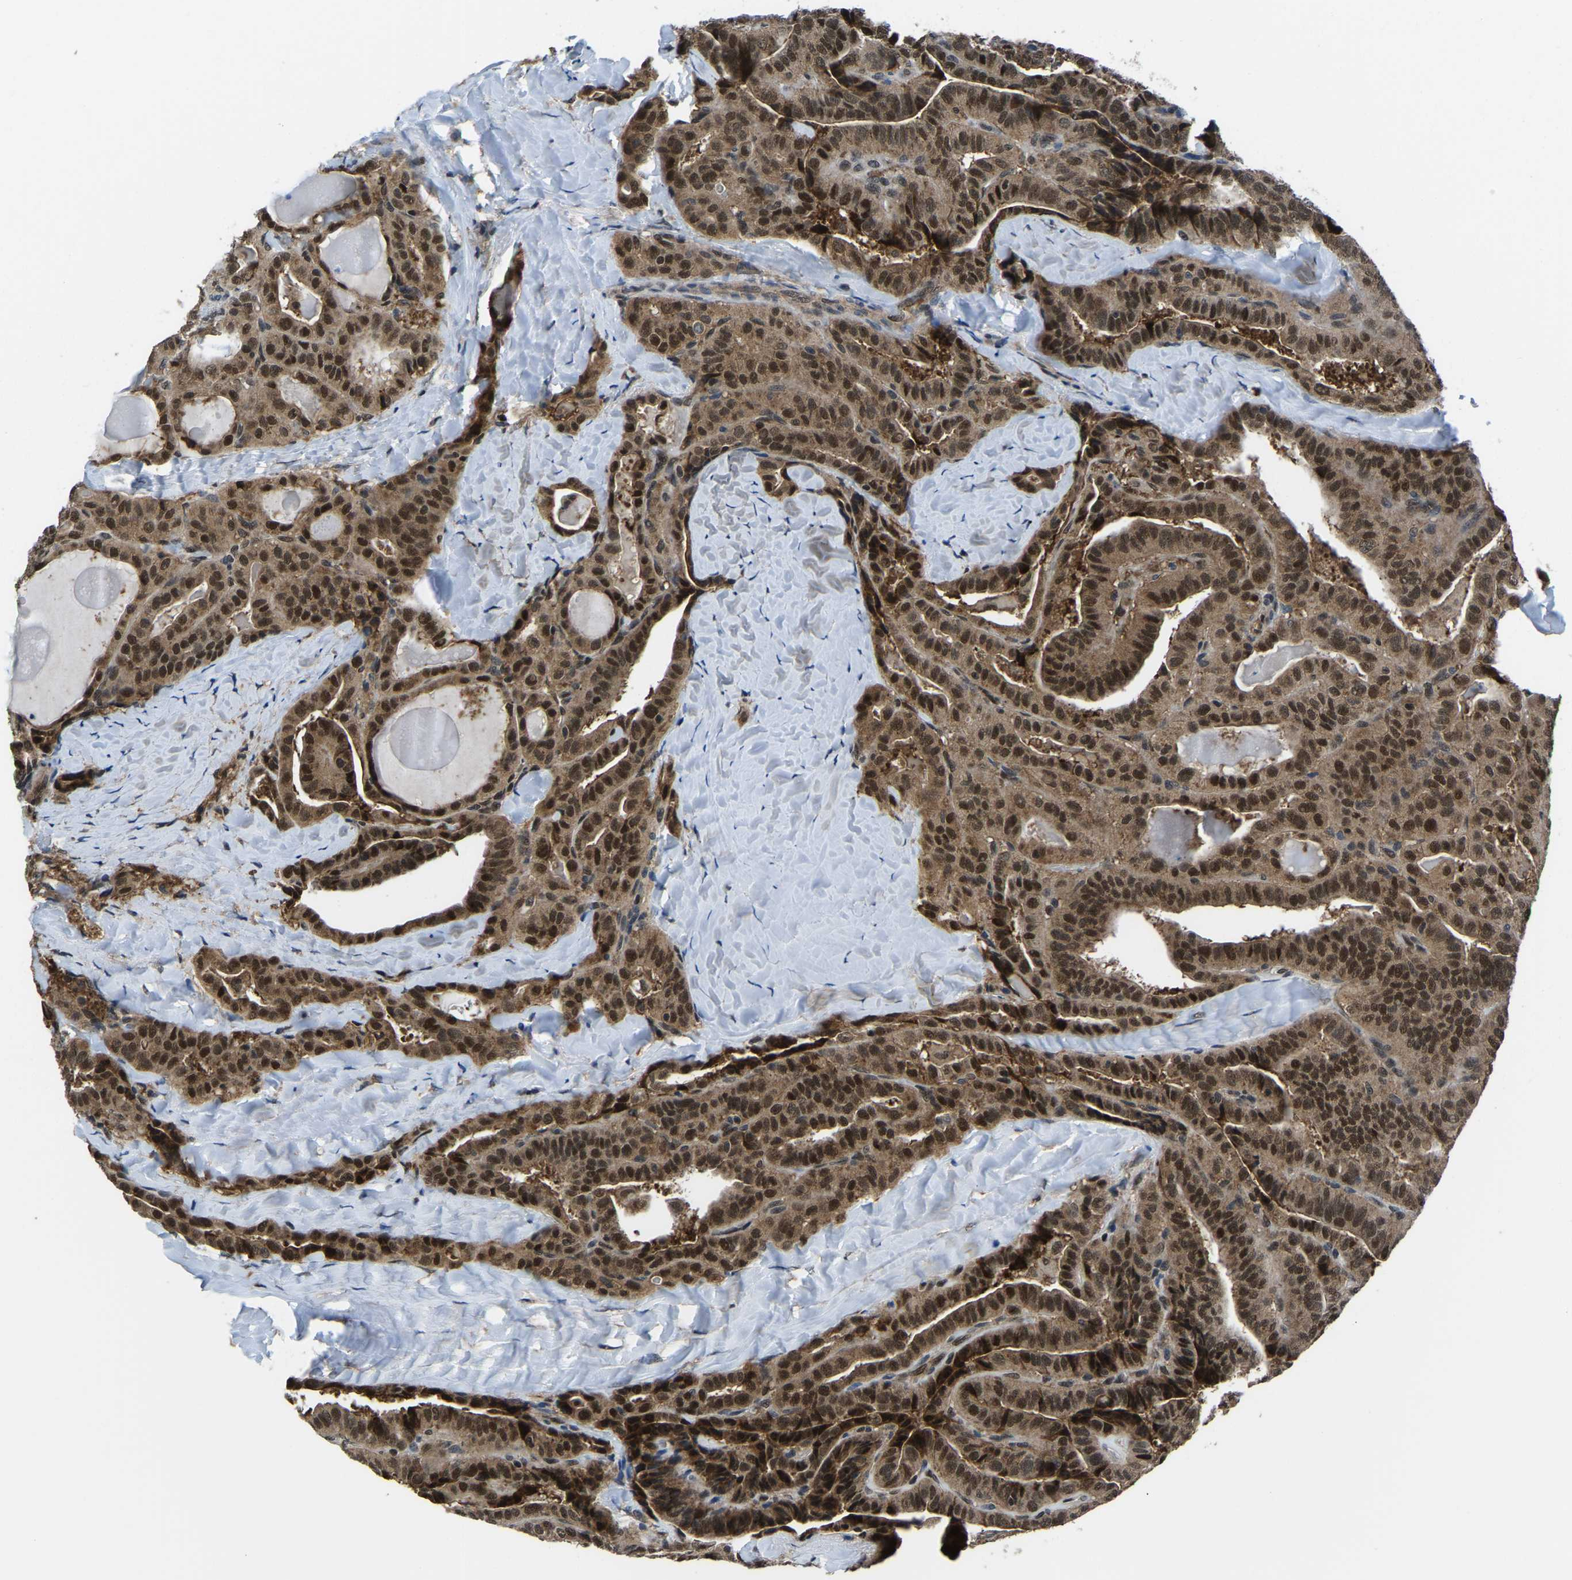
{"staining": {"intensity": "strong", "quantity": ">75%", "location": "cytoplasmic/membranous,nuclear"}, "tissue": "thyroid cancer", "cell_type": "Tumor cells", "image_type": "cancer", "snomed": [{"axis": "morphology", "description": "Papillary adenocarcinoma, NOS"}, {"axis": "topography", "description": "Thyroid gland"}], "caption": "Immunohistochemistry (IHC) of thyroid papillary adenocarcinoma shows high levels of strong cytoplasmic/membranous and nuclear positivity in about >75% of tumor cells.", "gene": "DFFA", "patient": {"sex": "male", "age": 77}}